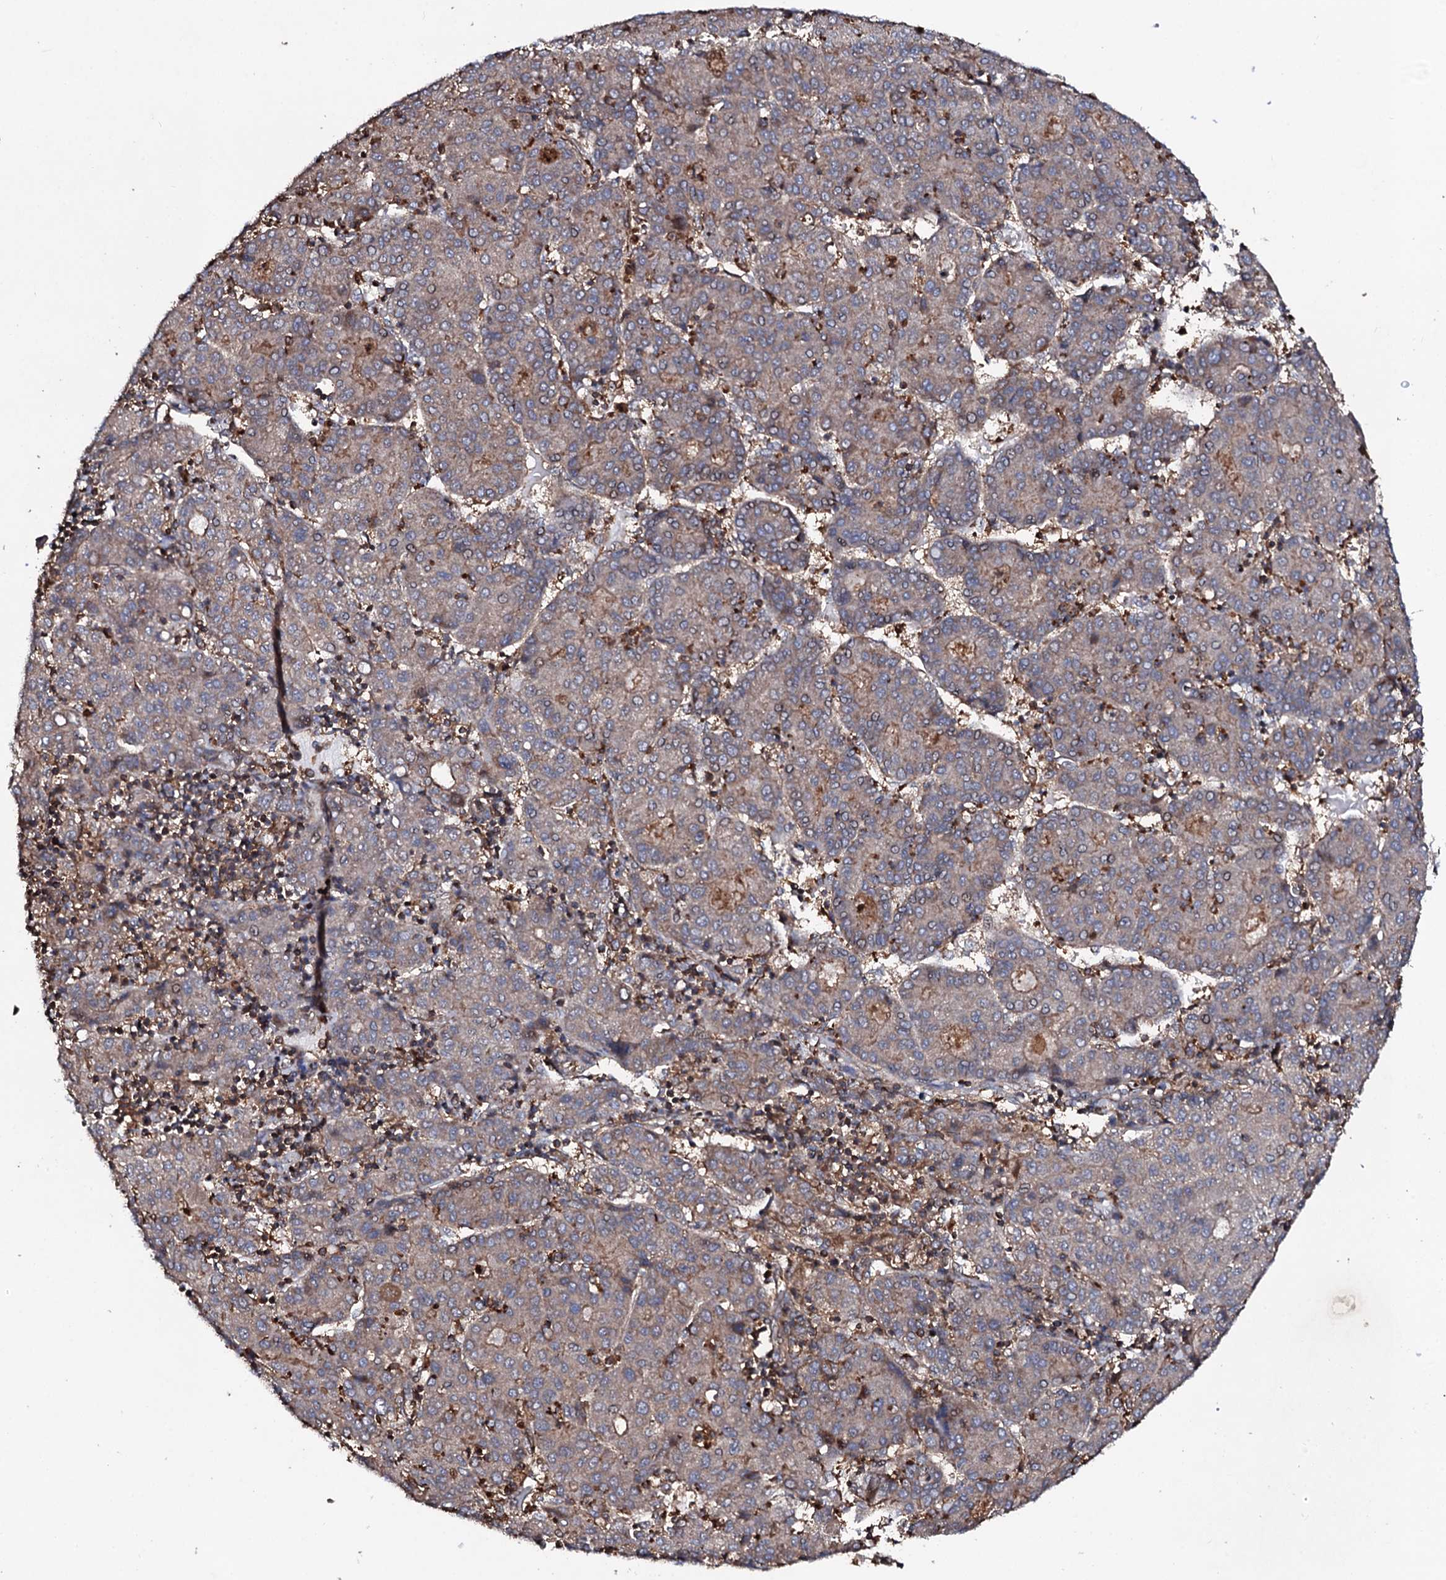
{"staining": {"intensity": "weak", "quantity": "25%-75%", "location": "cytoplasmic/membranous"}, "tissue": "liver cancer", "cell_type": "Tumor cells", "image_type": "cancer", "snomed": [{"axis": "morphology", "description": "Carcinoma, Hepatocellular, NOS"}, {"axis": "topography", "description": "Liver"}], "caption": "Immunohistochemistry photomicrograph of liver hepatocellular carcinoma stained for a protein (brown), which shows low levels of weak cytoplasmic/membranous staining in about 25%-75% of tumor cells.", "gene": "COG6", "patient": {"sex": "male", "age": 65}}